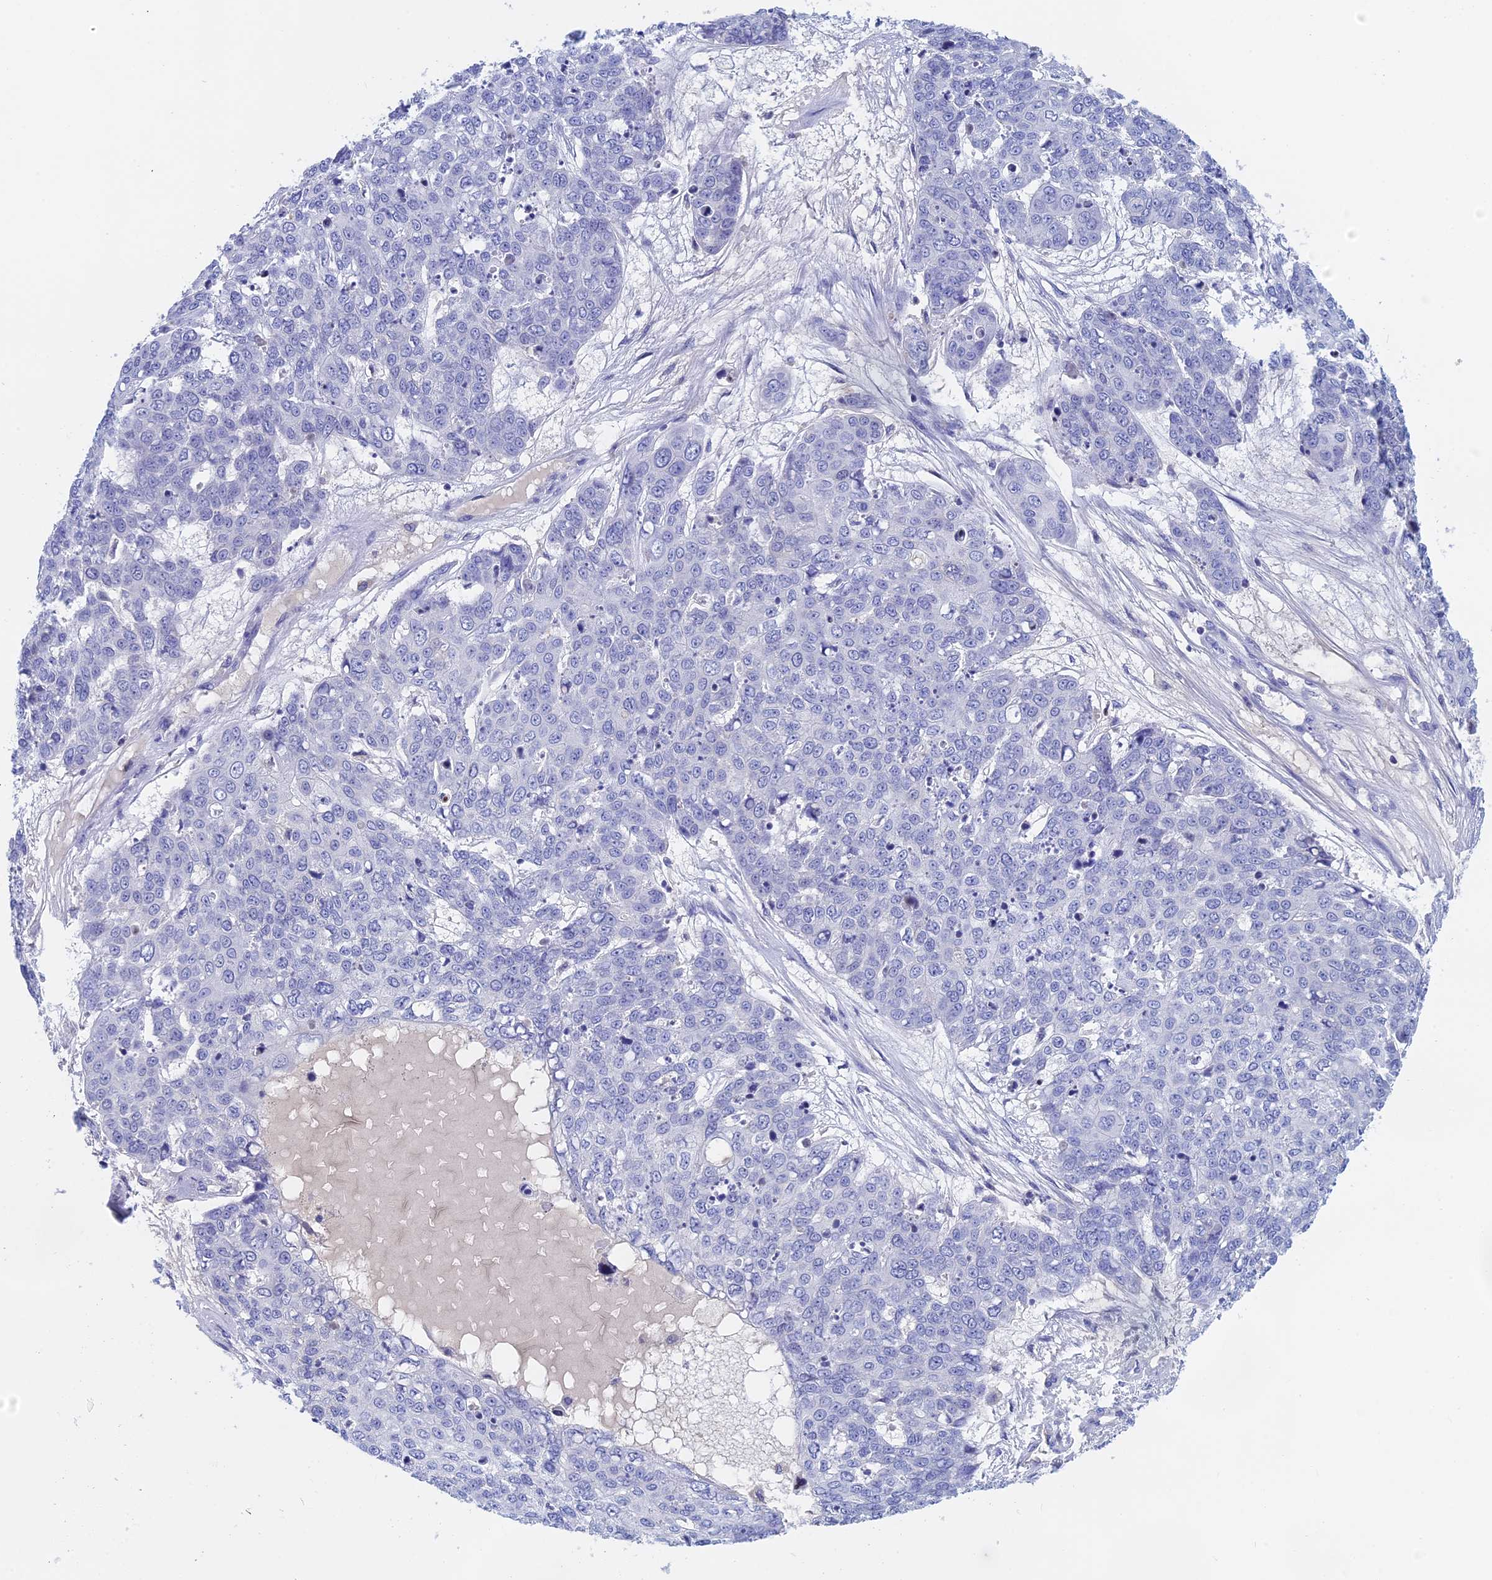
{"staining": {"intensity": "negative", "quantity": "none", "location": "none"}, "tissue": "skin cancer", "cell_type": "Tumor cells", "image_type": "cancer", "snomed": [{"axis": "morphology", "description": "Squamous cell carcinoma, NOS"}, {"axis": "topography", "description": "Skin"}], "caption": "Skin cancer (squamous cell carcinoma) was stained to show a protein in brown. There is no significant positivity in tumor cells. (DAB immunohistochemistry with hematoxylin counter stain).", "gene": "ACP7", "patient": {"sex": "male", "age": 71}}